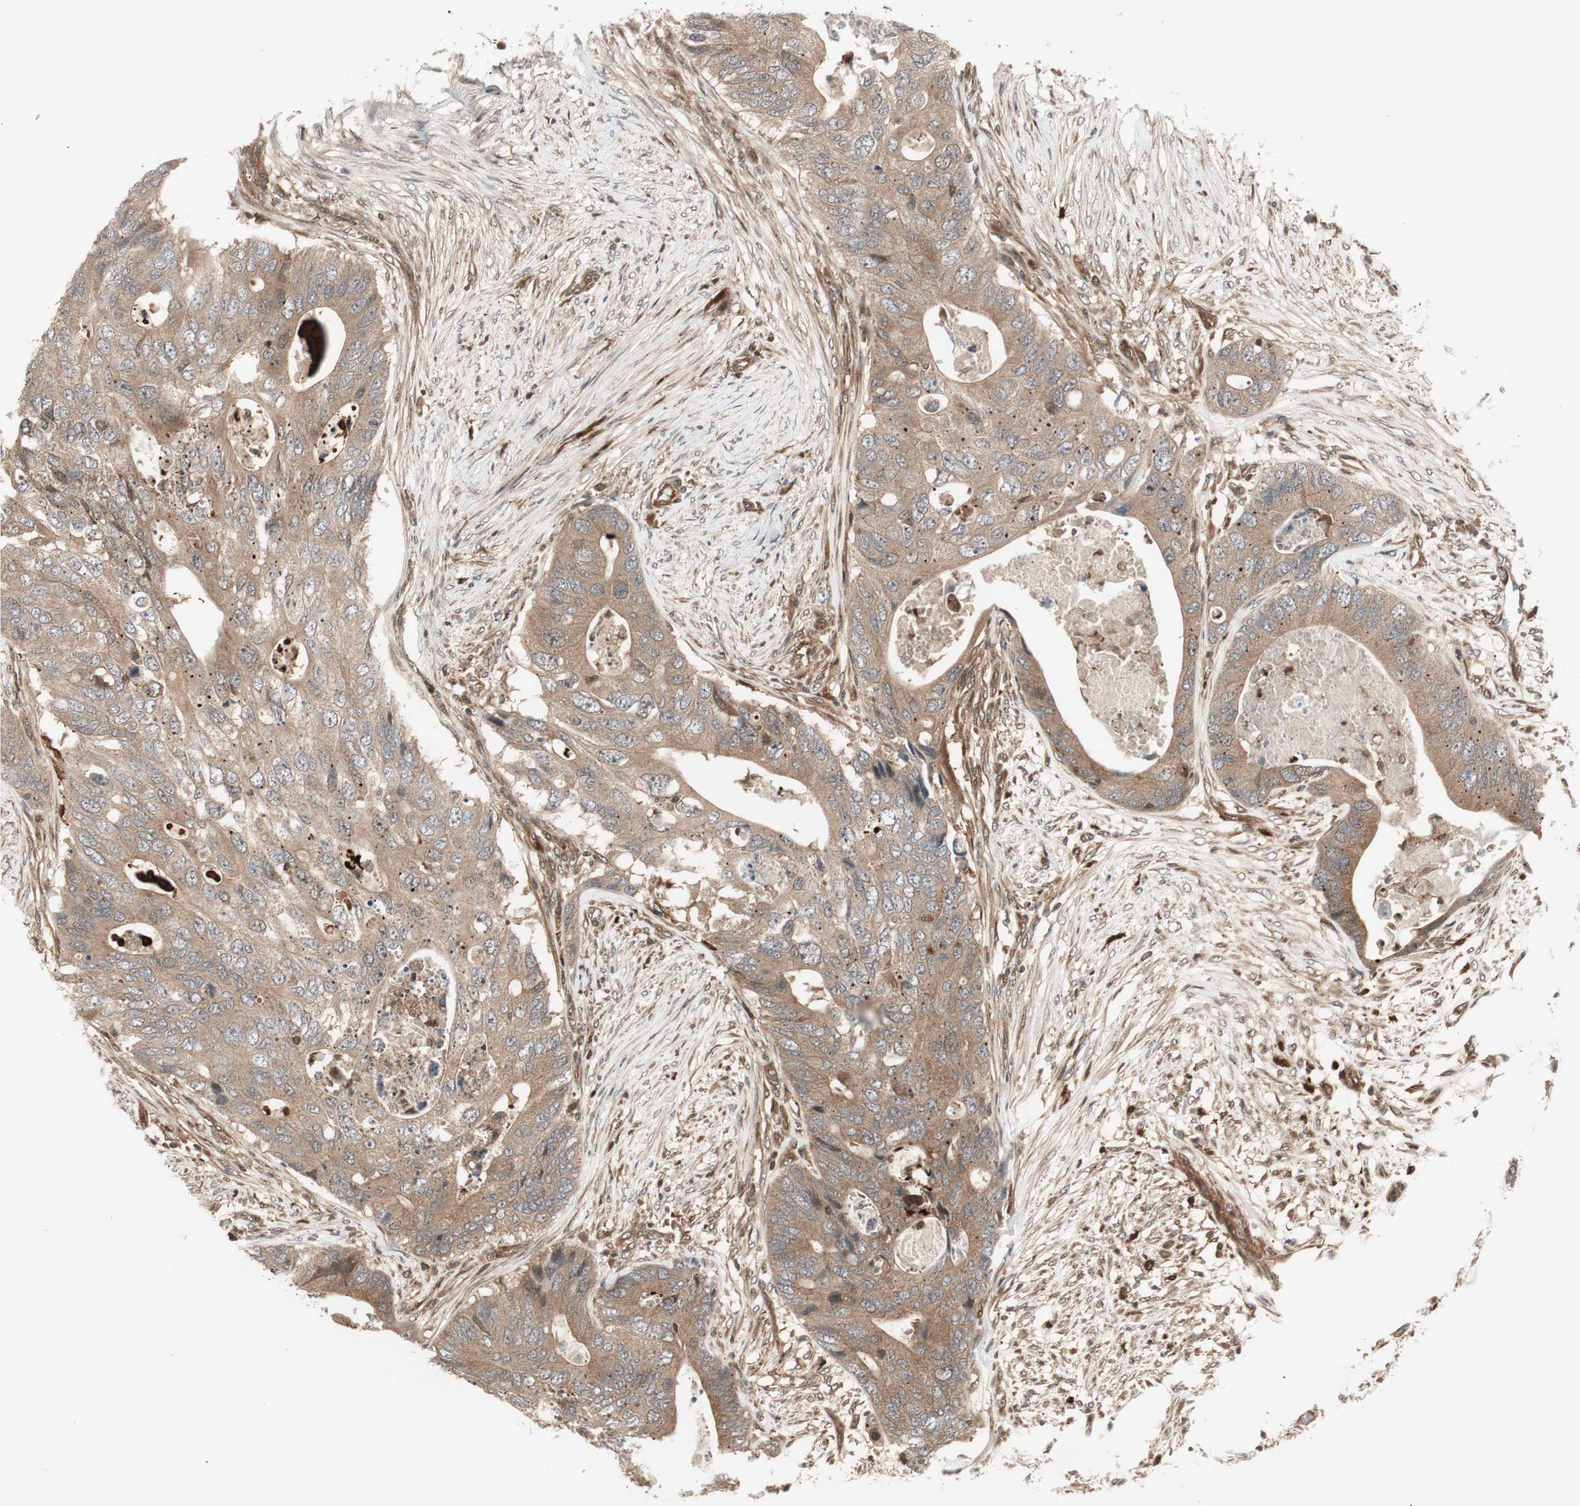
{"staining": {"intensity": "moderate", "quantity": ">75%", "location": "cytoplasmic/membranous"}, "tissue": "colorectal cancer", "cell_type": "Tumor cells", "image_type": "cancer", "snomed": [{"axis": "morphology", "description": "Adenocarcinoma, NOS"}, {"axis": "topography", "description": "Colon"}], "caption": "Tumor cells exhibit moderate cytoplasmic/membranous staining in approximately >75% of cells in adenocarcinoma (colorectal).", "gene": "PRKG2", "patient": {"sex": "male", "age": 71}}